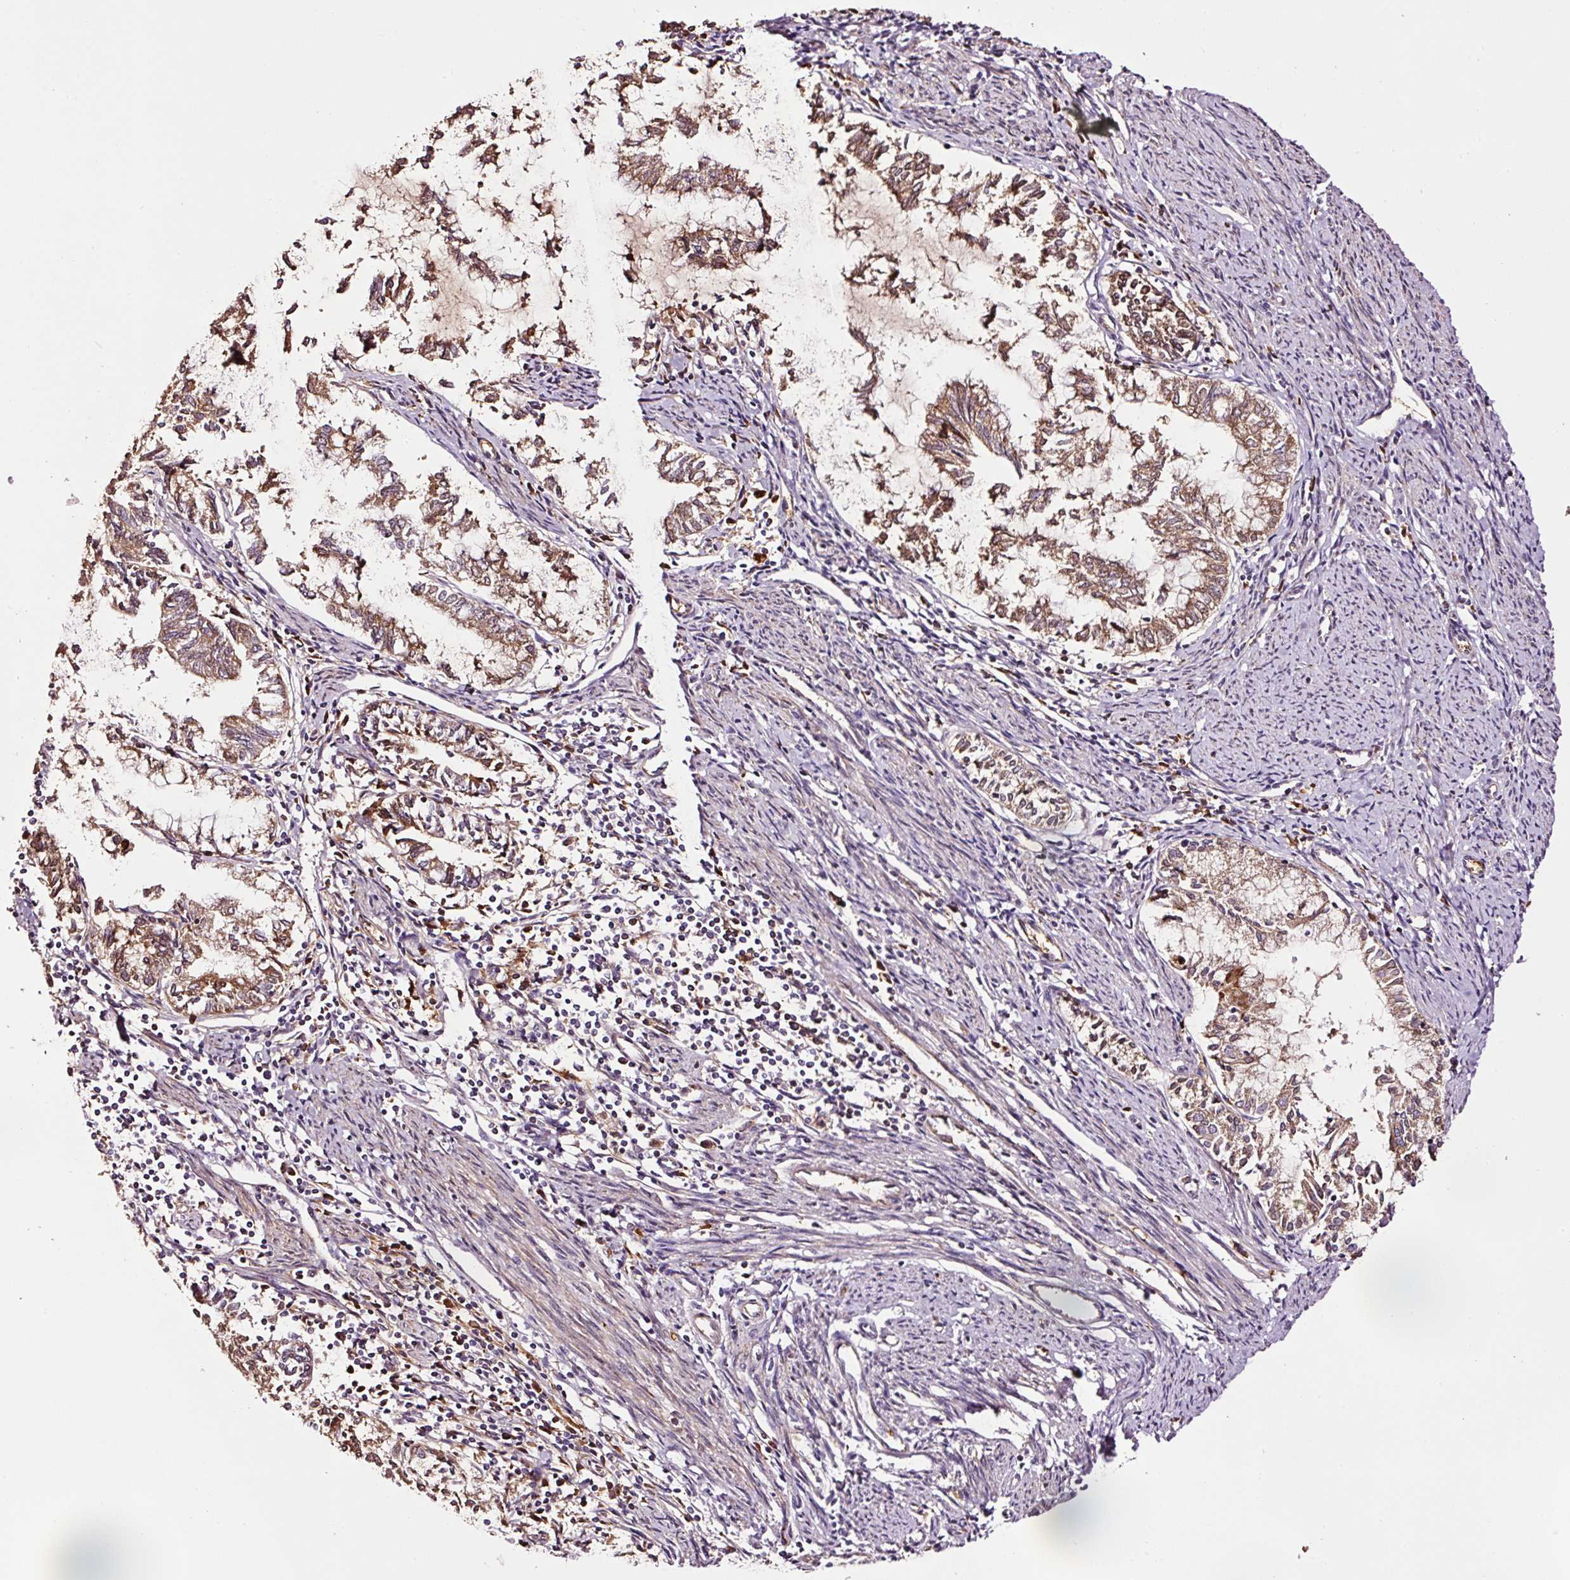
{"staining": {"intensity": "moderate", "quantity": ">75%", "location": "cytoplasmic/membranous"}, "tissue": "endometrial cancer", "cell_type": "Tumor cells", "image_type": "cancer", "snomed": [{"axis": "morphology", "description": "Adenocarcinoma, NOS"}, {"axis": "topography", "description": "Endometrium"}], "caption": "Immunohistochemical staining of adenocarcinoma (endometrial) exhibits moderate cytoplasmic/membranous protein positivity in about >75% of tumor cells.", "gene": "PGLYRP2", "patient": {"sex": "female", "age": 79}}